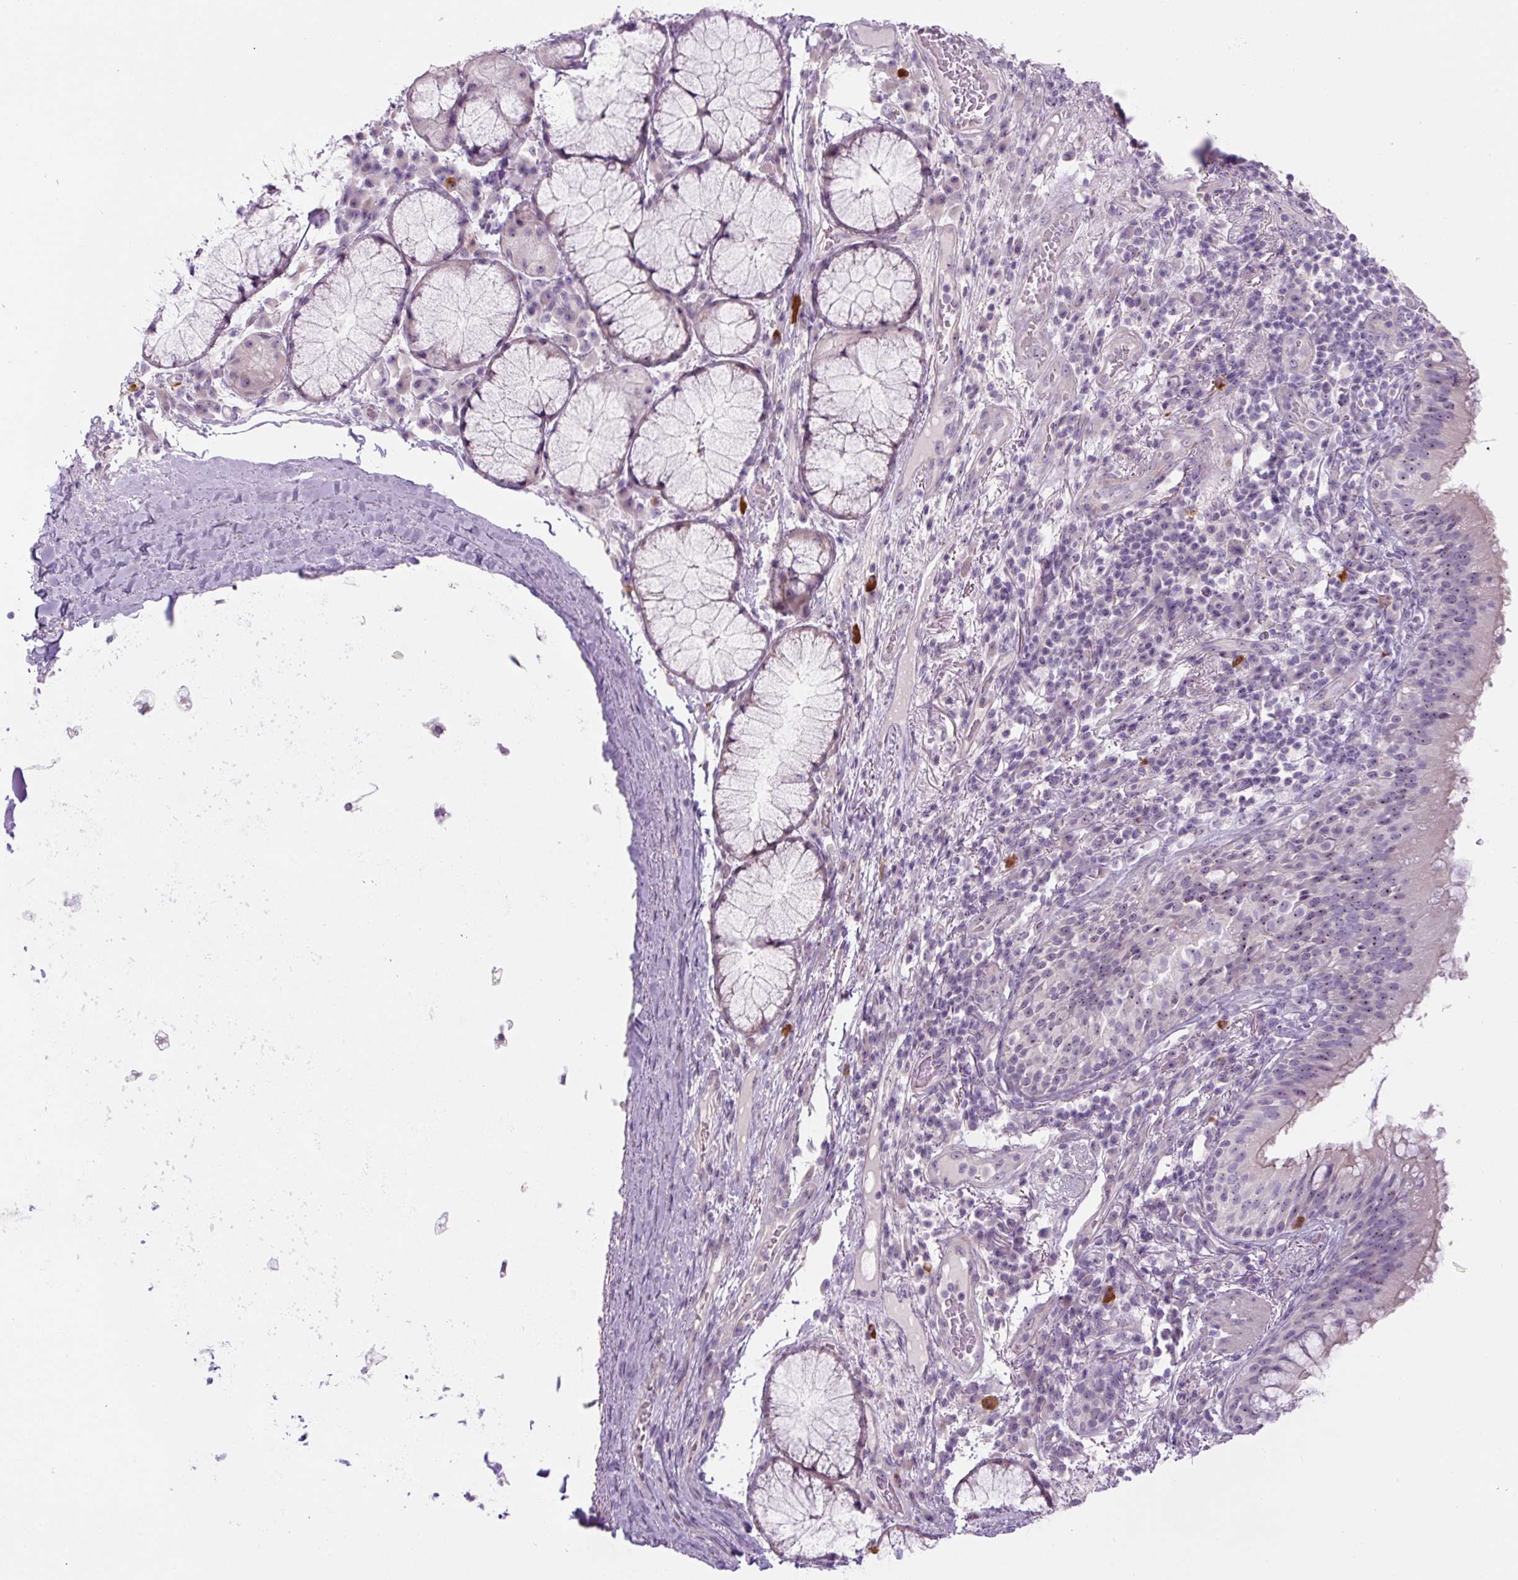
{"staining": {"intensity": "weak", "quantity": "<25%", "location": "cytoplasmic/membranous"}, "tissue": "bronchus", "cell_type": "Respiratory epithelial cells", "image_type": "normal", "snomed": [{"axis": "morphology", "description": "Normal tissue, NOS"}, {"axis": "topography", "description": "Cartilage tissue"}, {"axis": "topography", "description": "Bronchus"}], "caption": "This image is of normal bronchus stained with IHC to label a protein in brown with the nuclei are counter-stained blue. There is no positivity in respiratory epithelial cells.", "gene": "TMEM151B", "patient": {"sex": "male", "age": 56}}